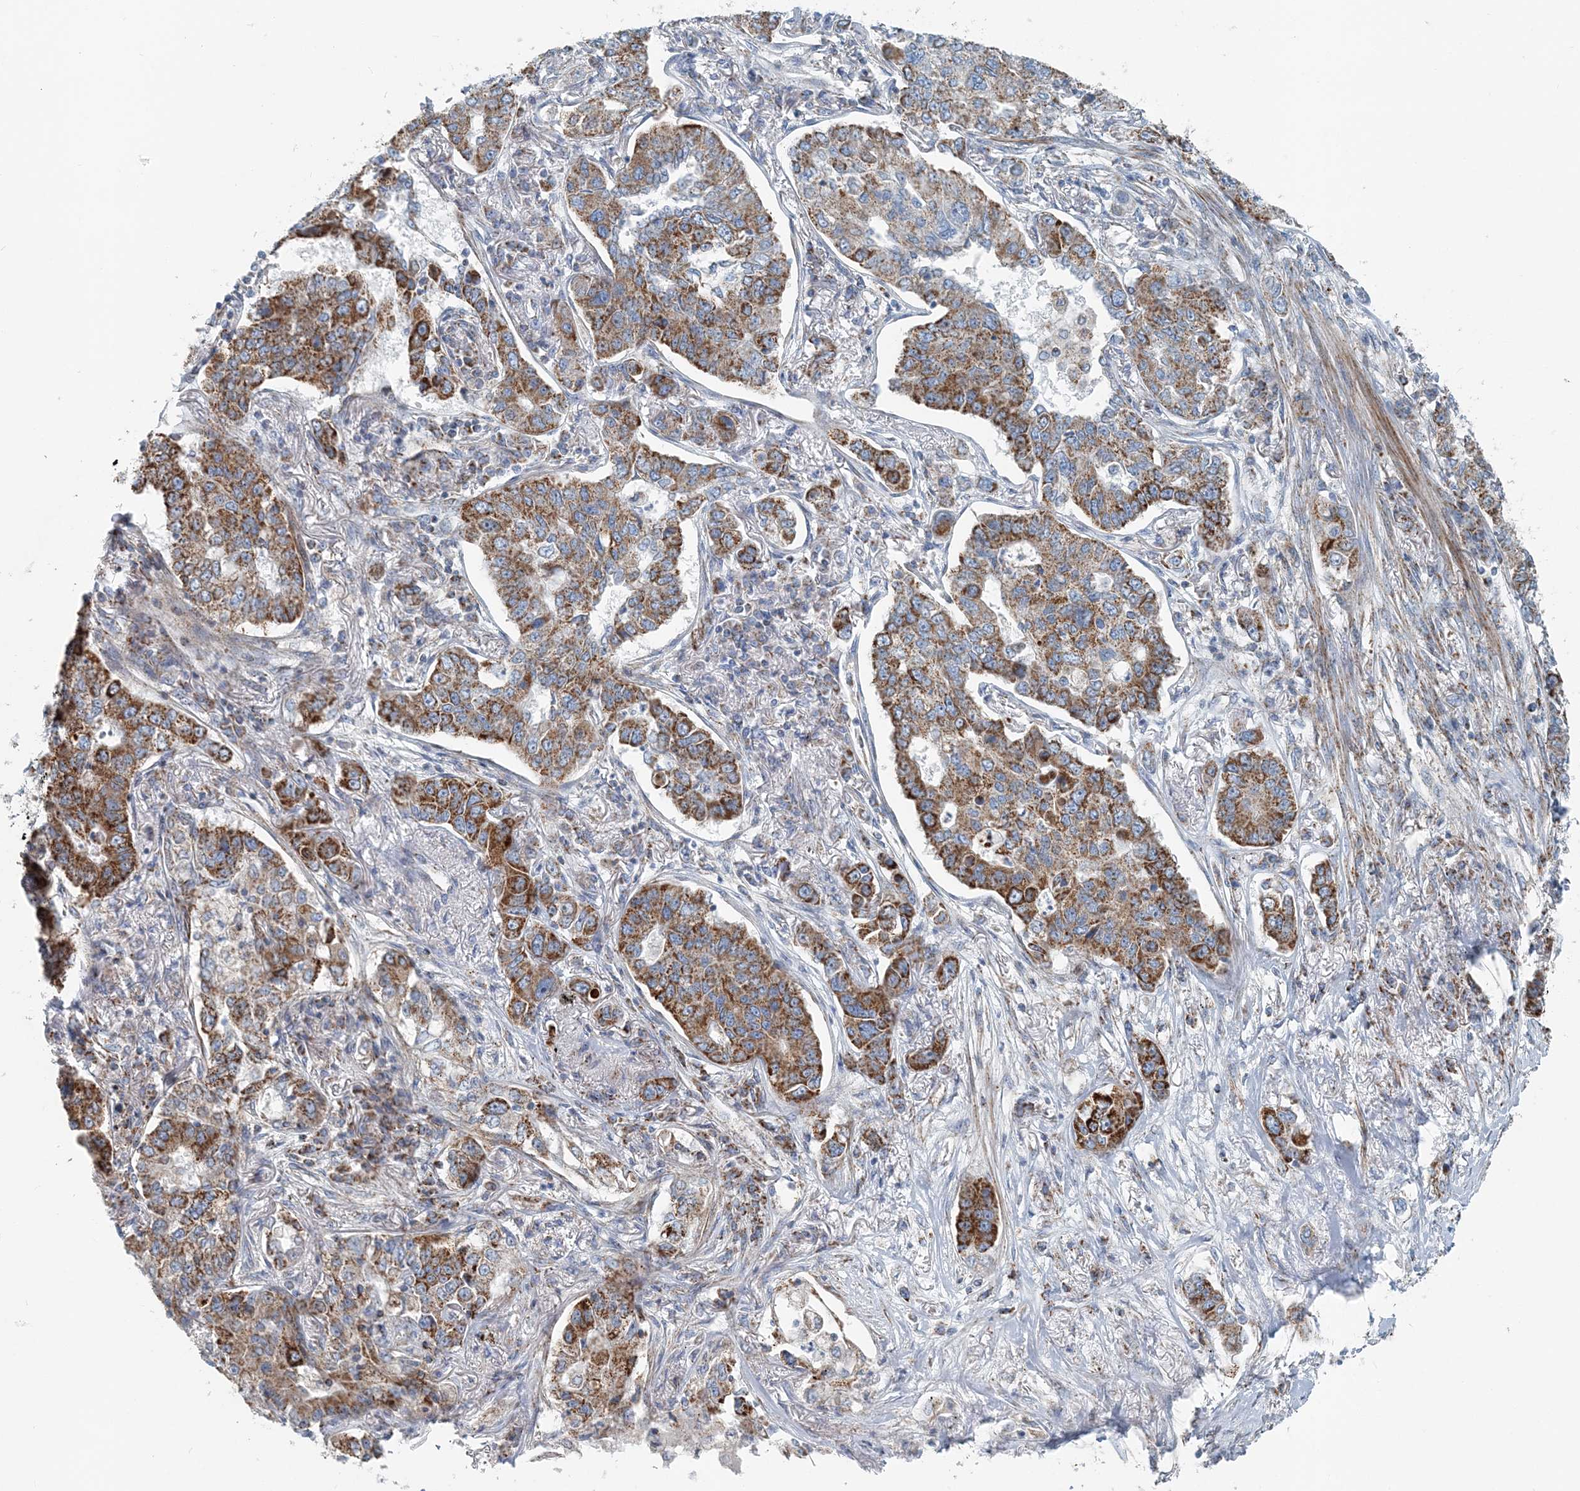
{"staining": {"intensity": "strong", "quantity": "25%-75%", "location": "cytoplasmic/membranous"}, "tissue": "lung cancer", "cell_type": "Tumor cells", "image_type": "cancer", "snomed": [{"axis": "morphology", "description": "Adenocarcinoma, NOS"}, {"axis": "topography", "description": "Lung"}], "caption": "Immunohistochemistry (IHC) (DAB (3,3'-diaminobenzidine)) staining of lung adenocarcinoma reveals strong cytoplasmic/membranous protein expression in about 25%-75% of tumor cells.", "gene": "INTU", "patient": {"sex": "male", "age": 49}}